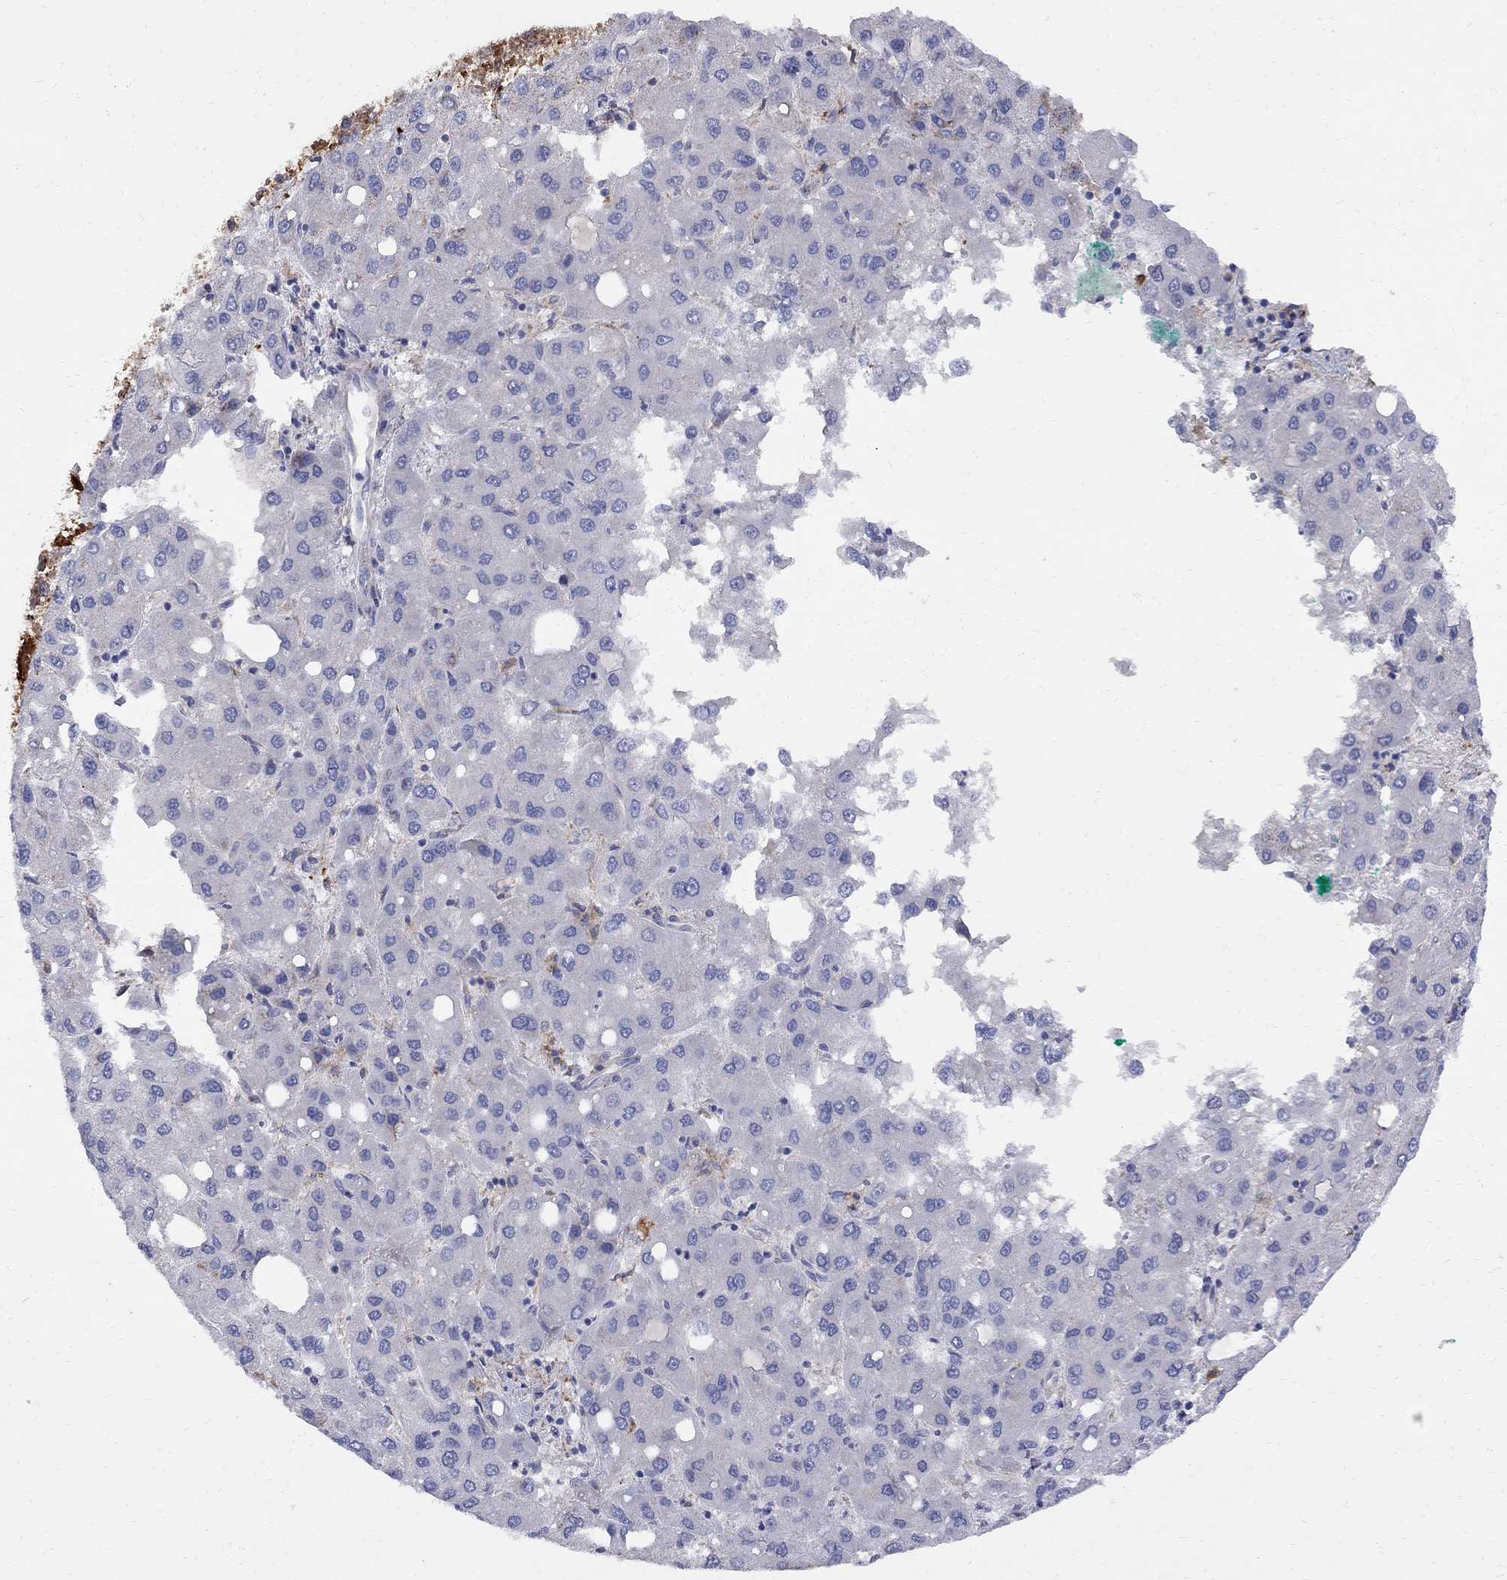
{"staining": {"intensity": "negative", "quantity": "none", "location": "none"}, "tissue": "liver cancer", "cell_type": "Tumor cells", "image_type": "cancer", "snomed": [{"axis": "morphology", "description": "Carcinoma, Hepatocellular, NOS"}, {"axis": "topography", "description": "Liver"}], "caption": "Liver cancer was stained to show a protein in brown. There is no significant staining in tumor cells.", "gene": "MTHFR", "patient": {"sex": "male", "age": 73}}